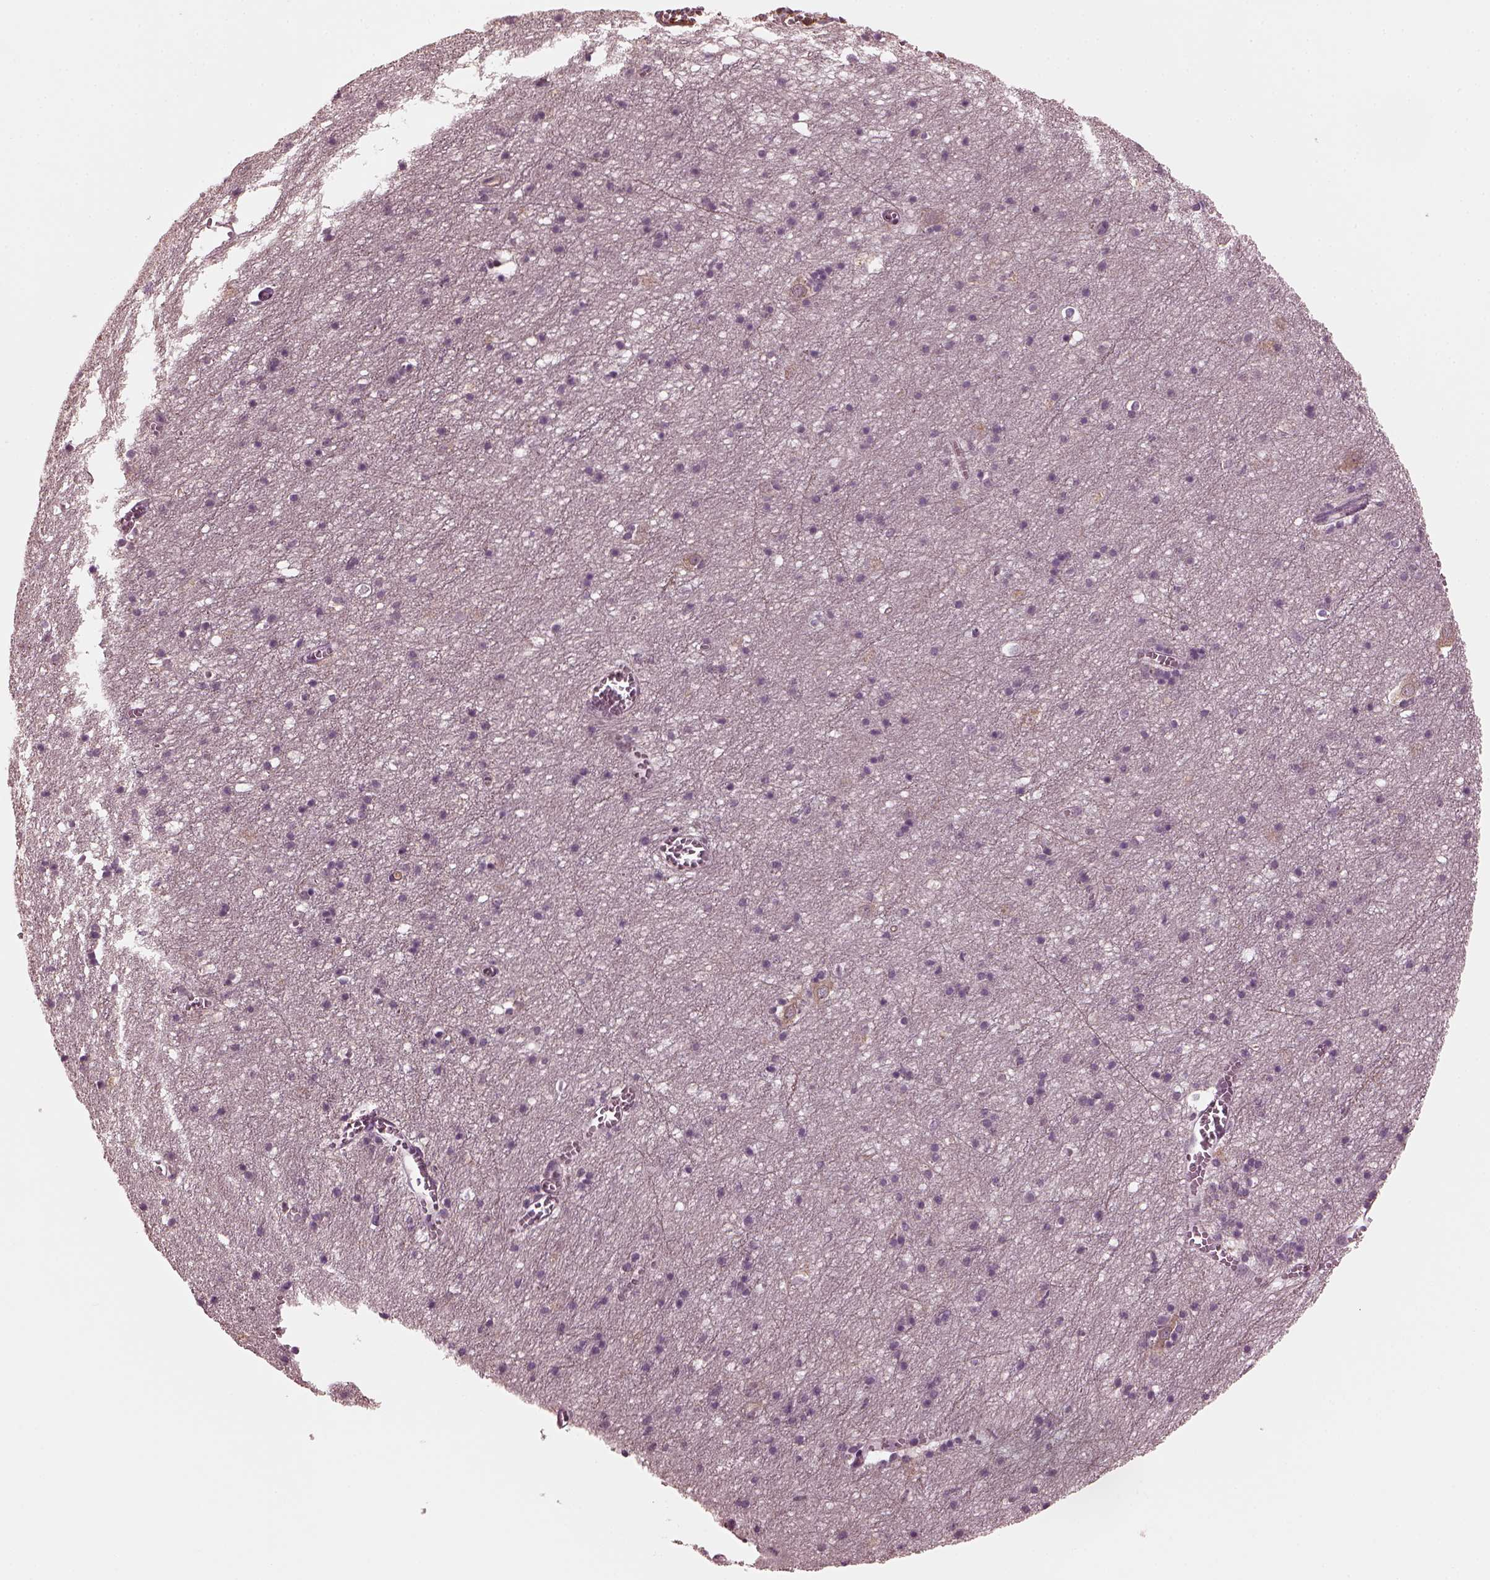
{"staining": {"intensity": "negative", "quantity": "none", "location": "none"}, "tissue": "cerebral cortex", "cell_type": "Endothelial cells", "image_type": "normal", "snomed": [{"axis": "morphology", "description": "Normal tissue, NOS"}, {"axis": "topography", "description": "Cerebral cortex"}], "caption": "IHC image of unremarkable cerebral cortex: cerebral cortex stained with DAB exhibits no significant protein staining in endothelial cells.", "gene": "PORCN", "patient": {"sex": "male", "age": 70}}